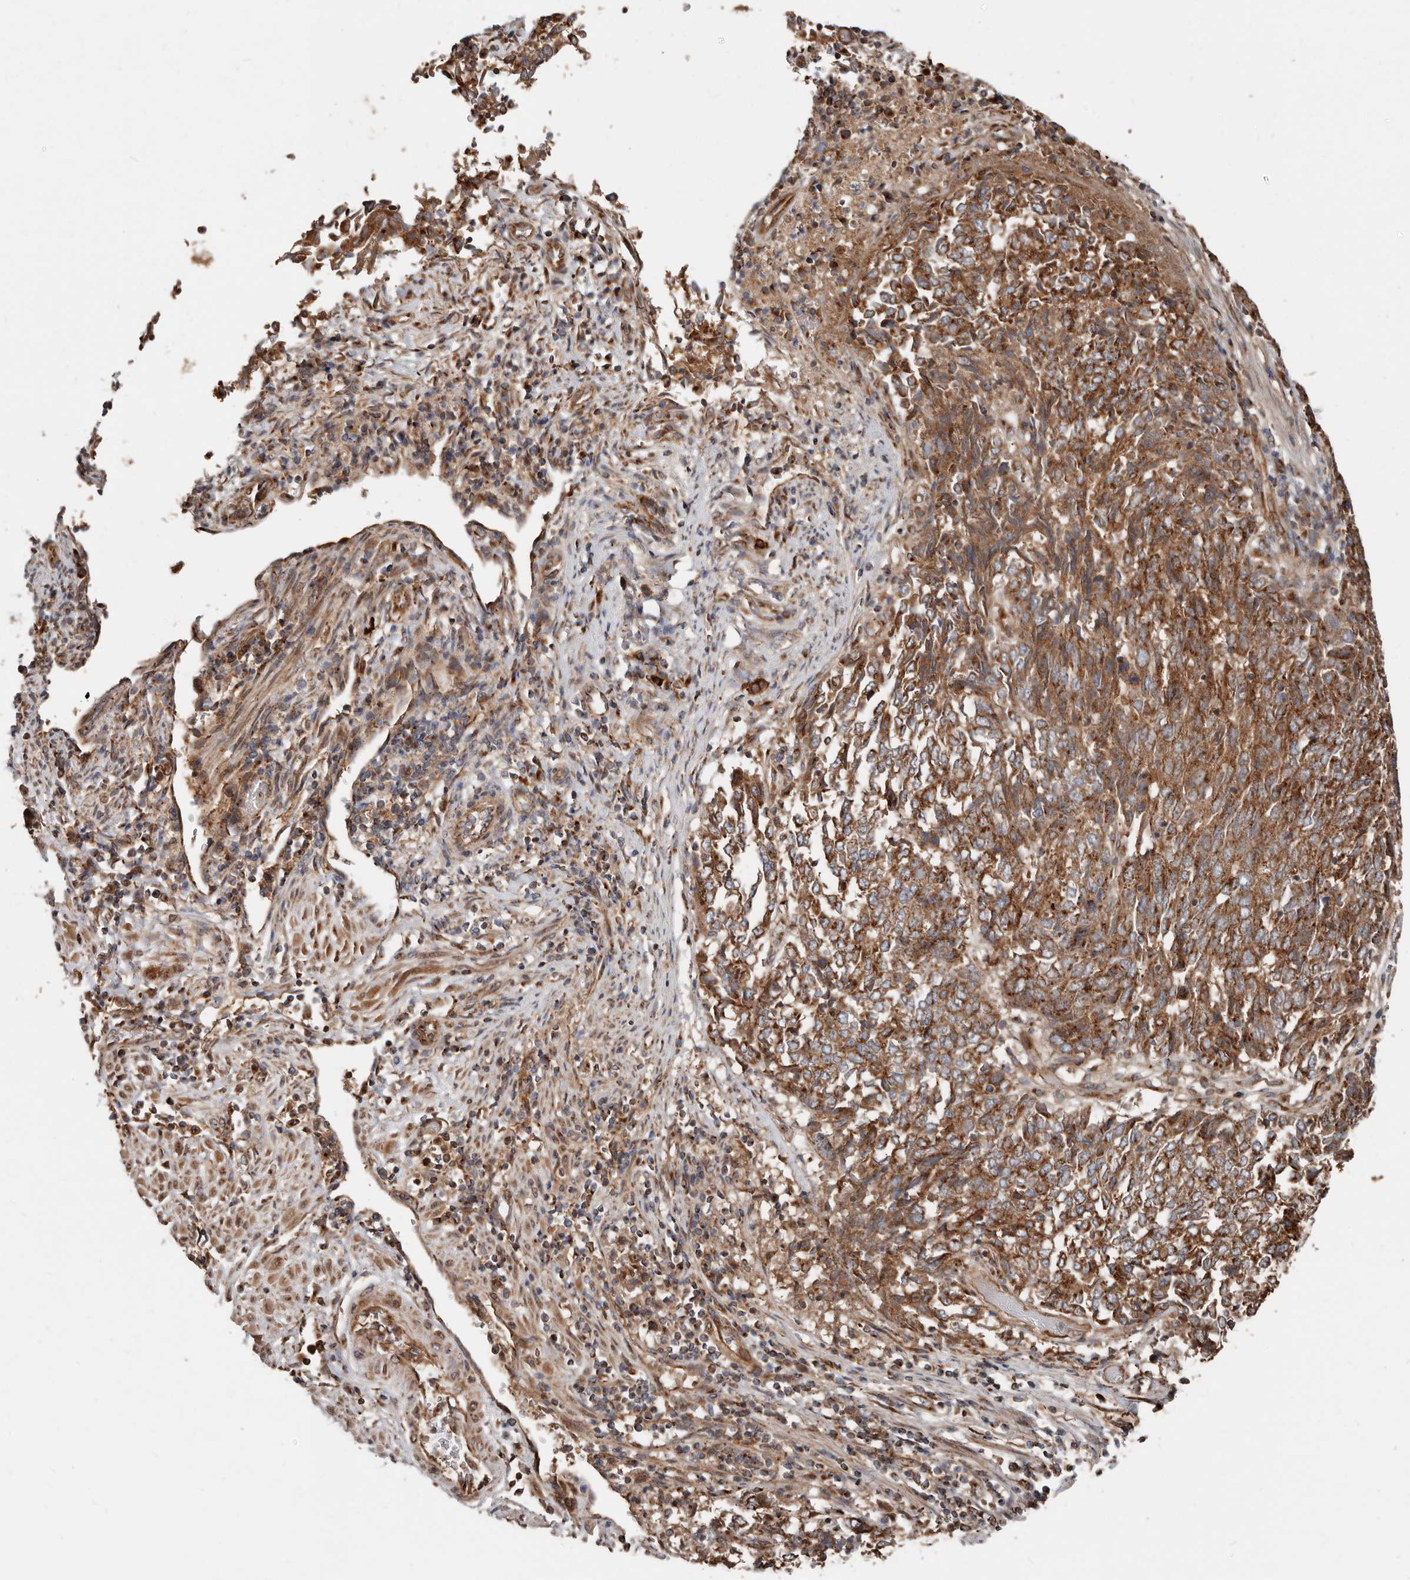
{"staining": {"intensity": "moderate", "quantity": ">75%", "location": "cytoplasmic/membranous"}, "tissue": "endometrial cancer", "cell_type": "Tumor cells", "image_type": "cancer", "snomed": [{"axis": "morphology", "description": "Adenocarcinoma, NOS"}, {"axis": "topography", "description": "Endometrium"}], "caption": "Immunohistochemistry (IHC) histopathology image of neoplastic tissue: endometrial cancer (adenocarcinoma) stained using immunohistochemistry (IHC) exhibits medium levels of moderate protein expression localized specifically in the cytoplasmic/membranous of tumor cells, appearing as a cytoplasmic/membranous brown color.", "gene": "COG1", "patient": {"sex": "female", "age": 80}}